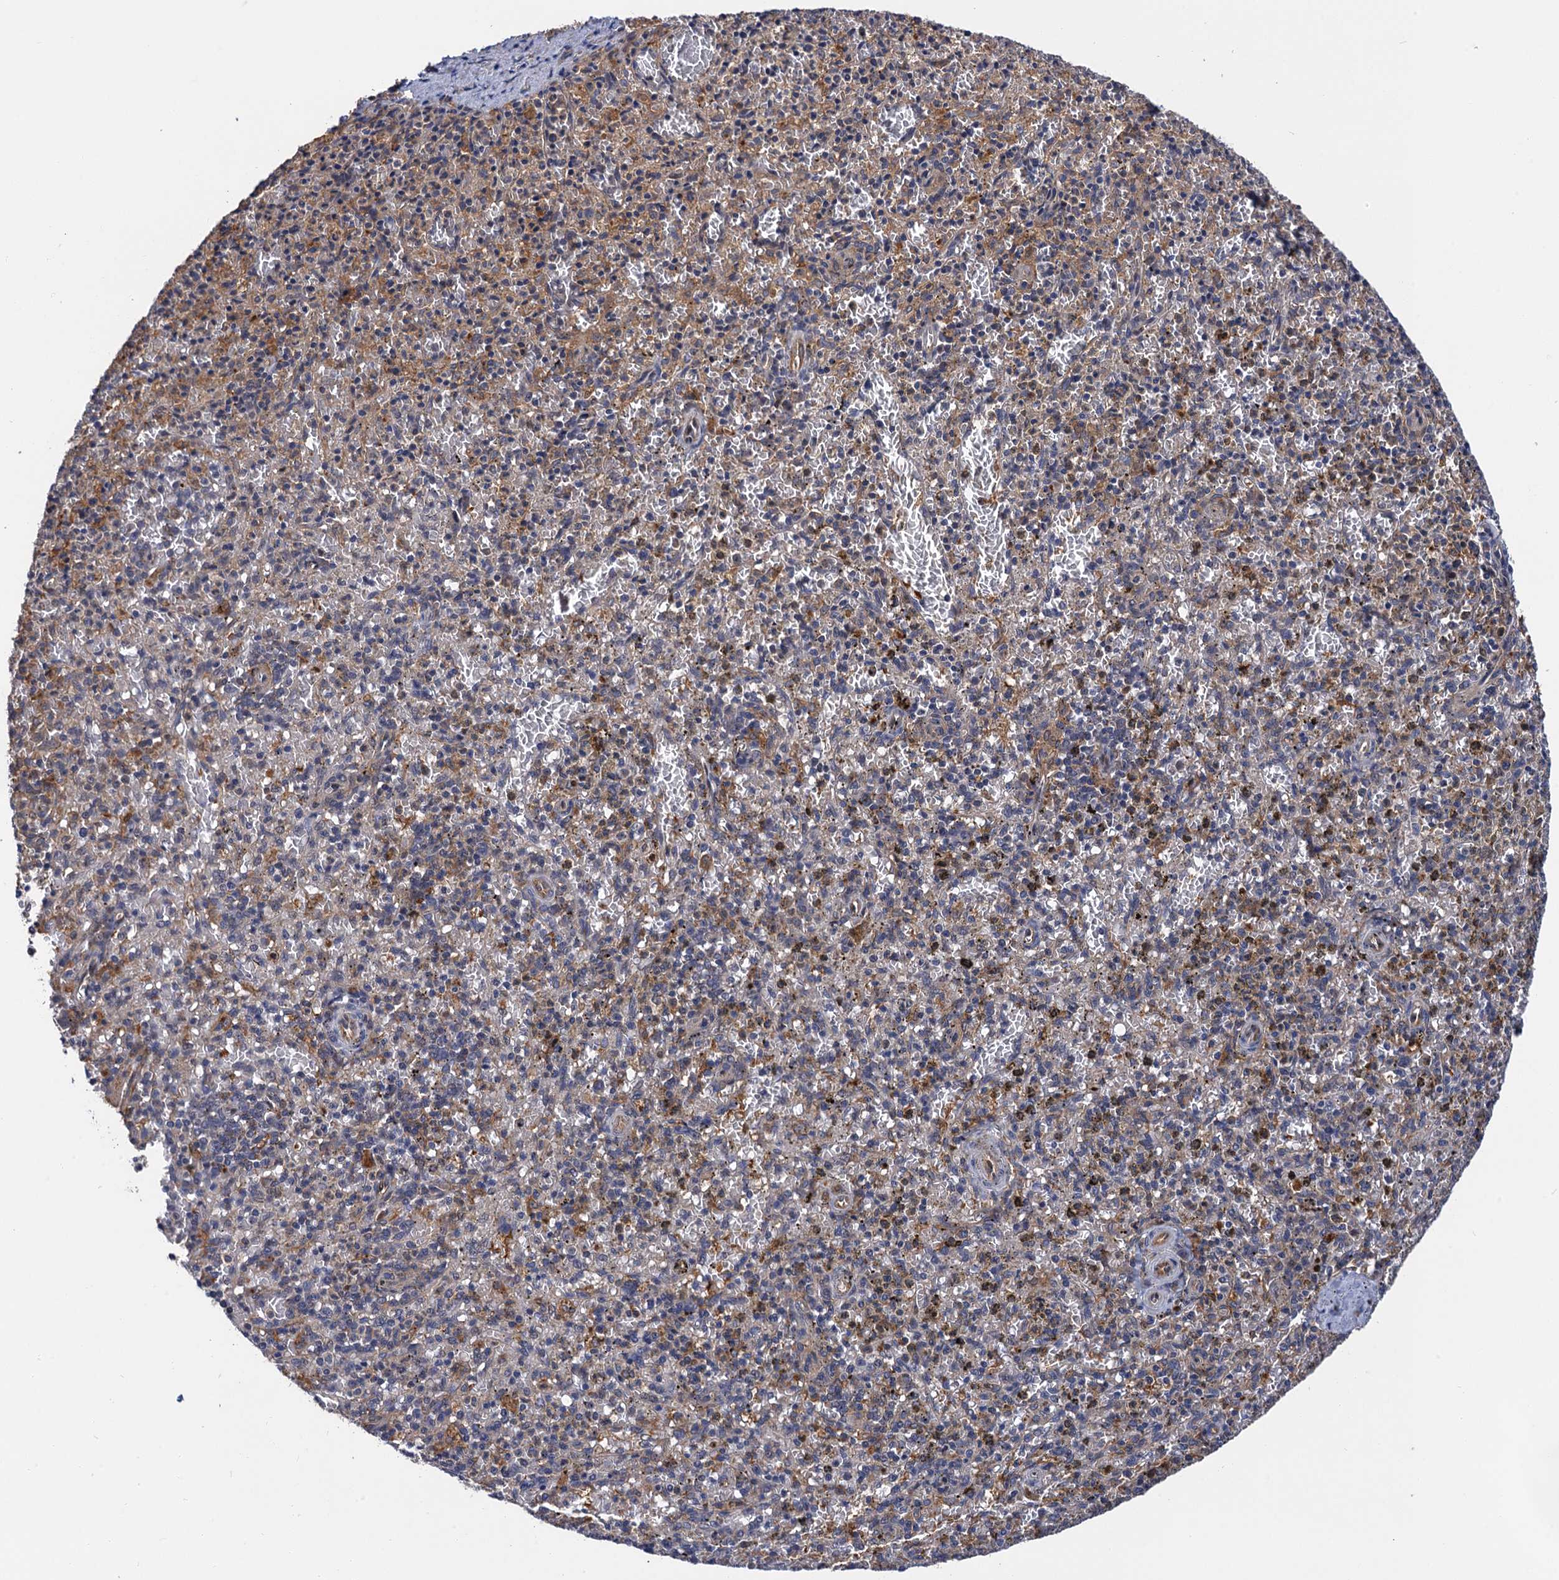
{"staining": {"intensity": "moderate", "quantity": "<25%", "location": "cytoplasmic/membranous"}, "tissue": "spleen", "cell_type": "Cells in red pulp", "image_type": "normal", "snomed": [{"axis": "morphology", "description": "Normal tissue, NOS"}, {"axis": "topography", "description": "Spleen"}], "caption": "High-power microscopy captured an immunohistochemistry (IHC) image of benign spleen, revealing moderate cytoplasmic/membranous expression in about <25% of cells in red pulp.", "gene": "NEK8", "patient": {"sex": "male", "age": 72}}